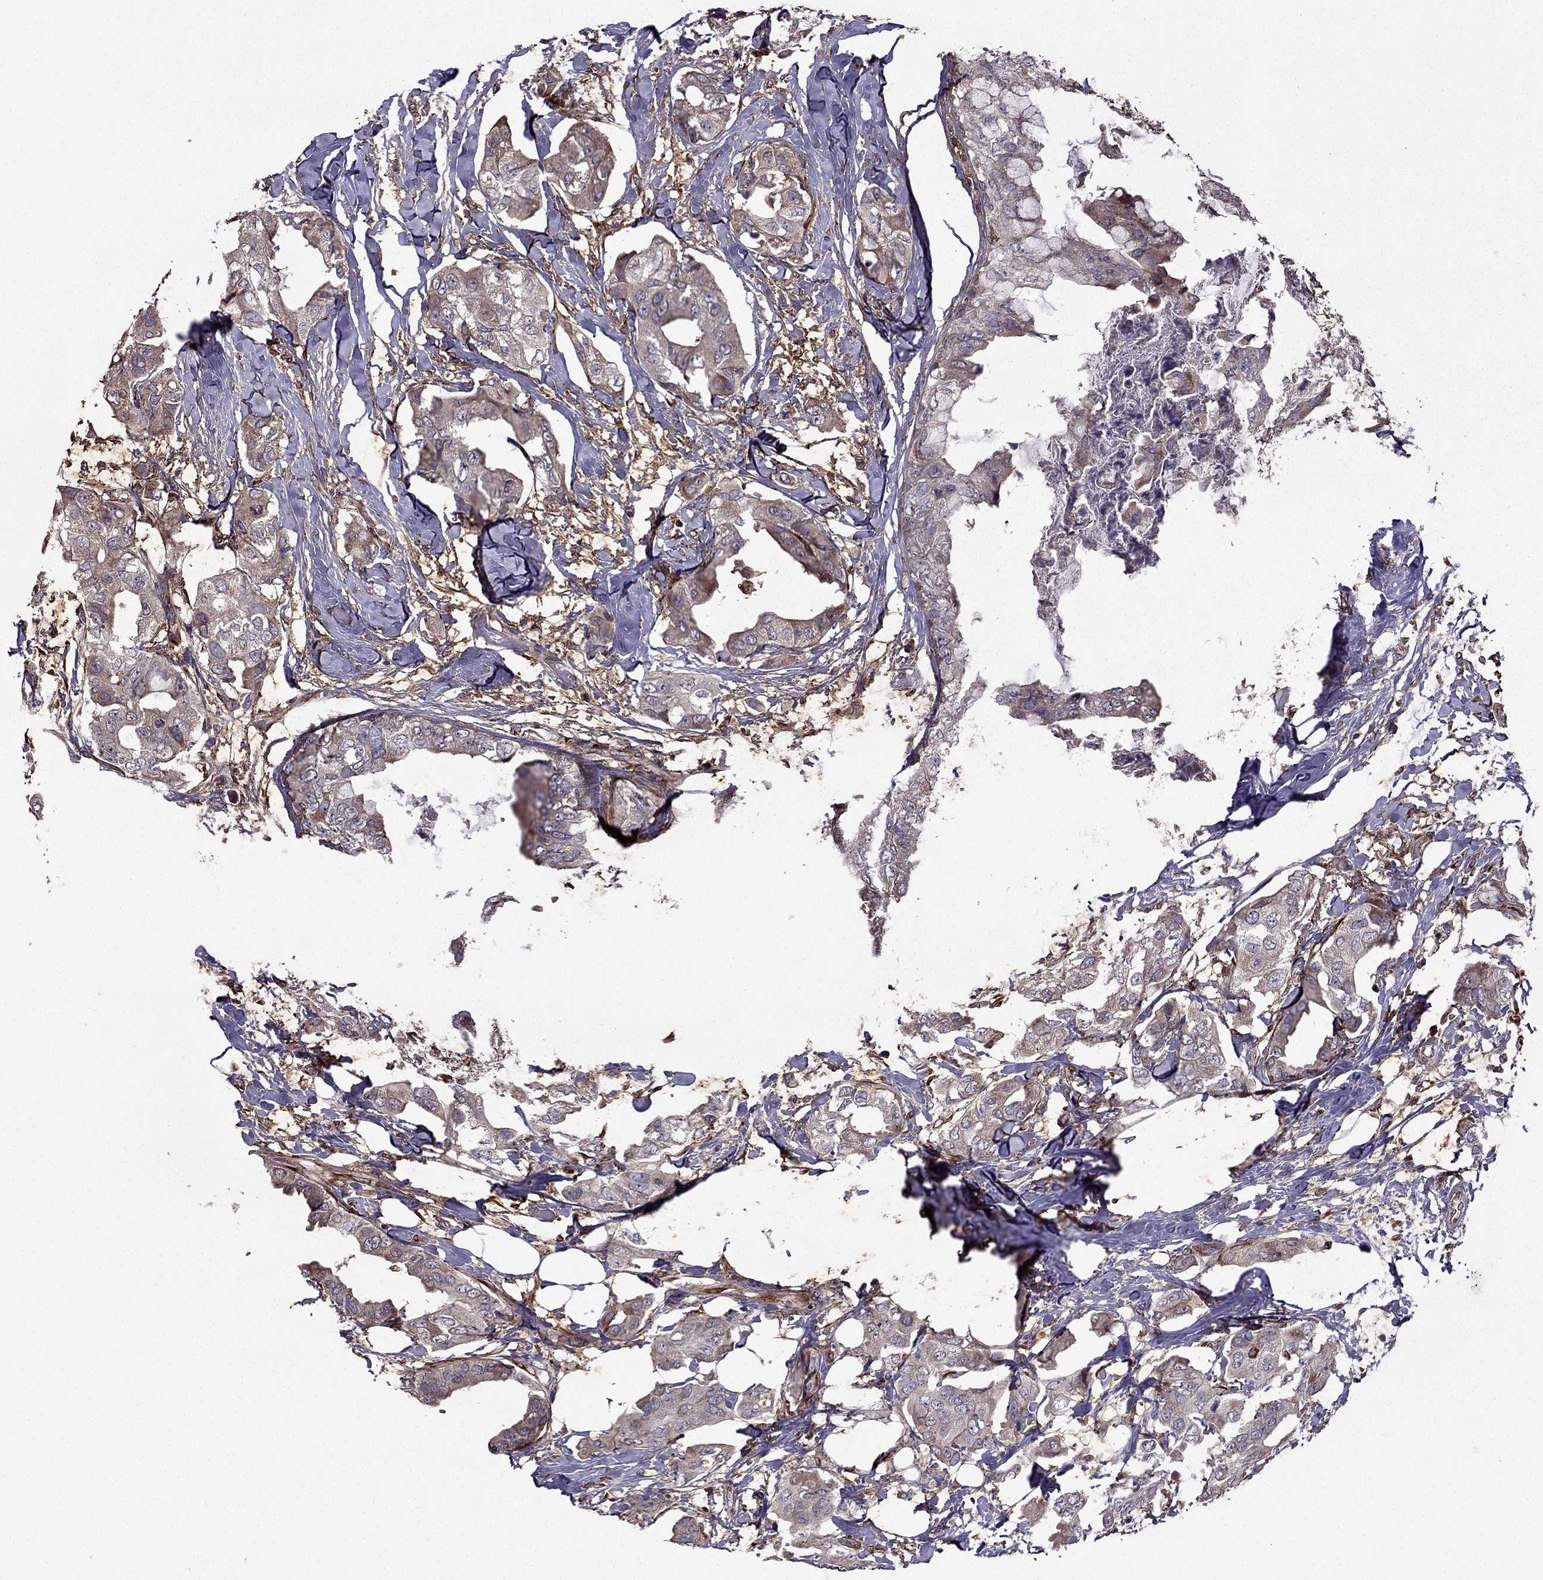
{"staining": {"intensity": "moderate", "quantity": "<25%", "location": "cytoplasmic/membranous"}, "tissue": "breast cancer", "cell_type": "Tumor cells", "image_type": "cancer", "snomed": [{"axis": "morphology", "description": "Normal tissue, NOS"}, {"axis": "morphology", "description": "Duct carcinoma"}, {"axis": "topography", "description": "Breast"}], "caption": "Immunohistochemical staining of human breast infiltrating ductal carcinoma reveals moderate cytoplasmic/membranous protein expression in about <25% of tumor cells. The protein is stained brown, and the nuclei are stained in blue (DAB IHC with brightfield microscopy, high magnification).", "gene": "IKBIP", "patient": {"sex": "female", "age": 40}}